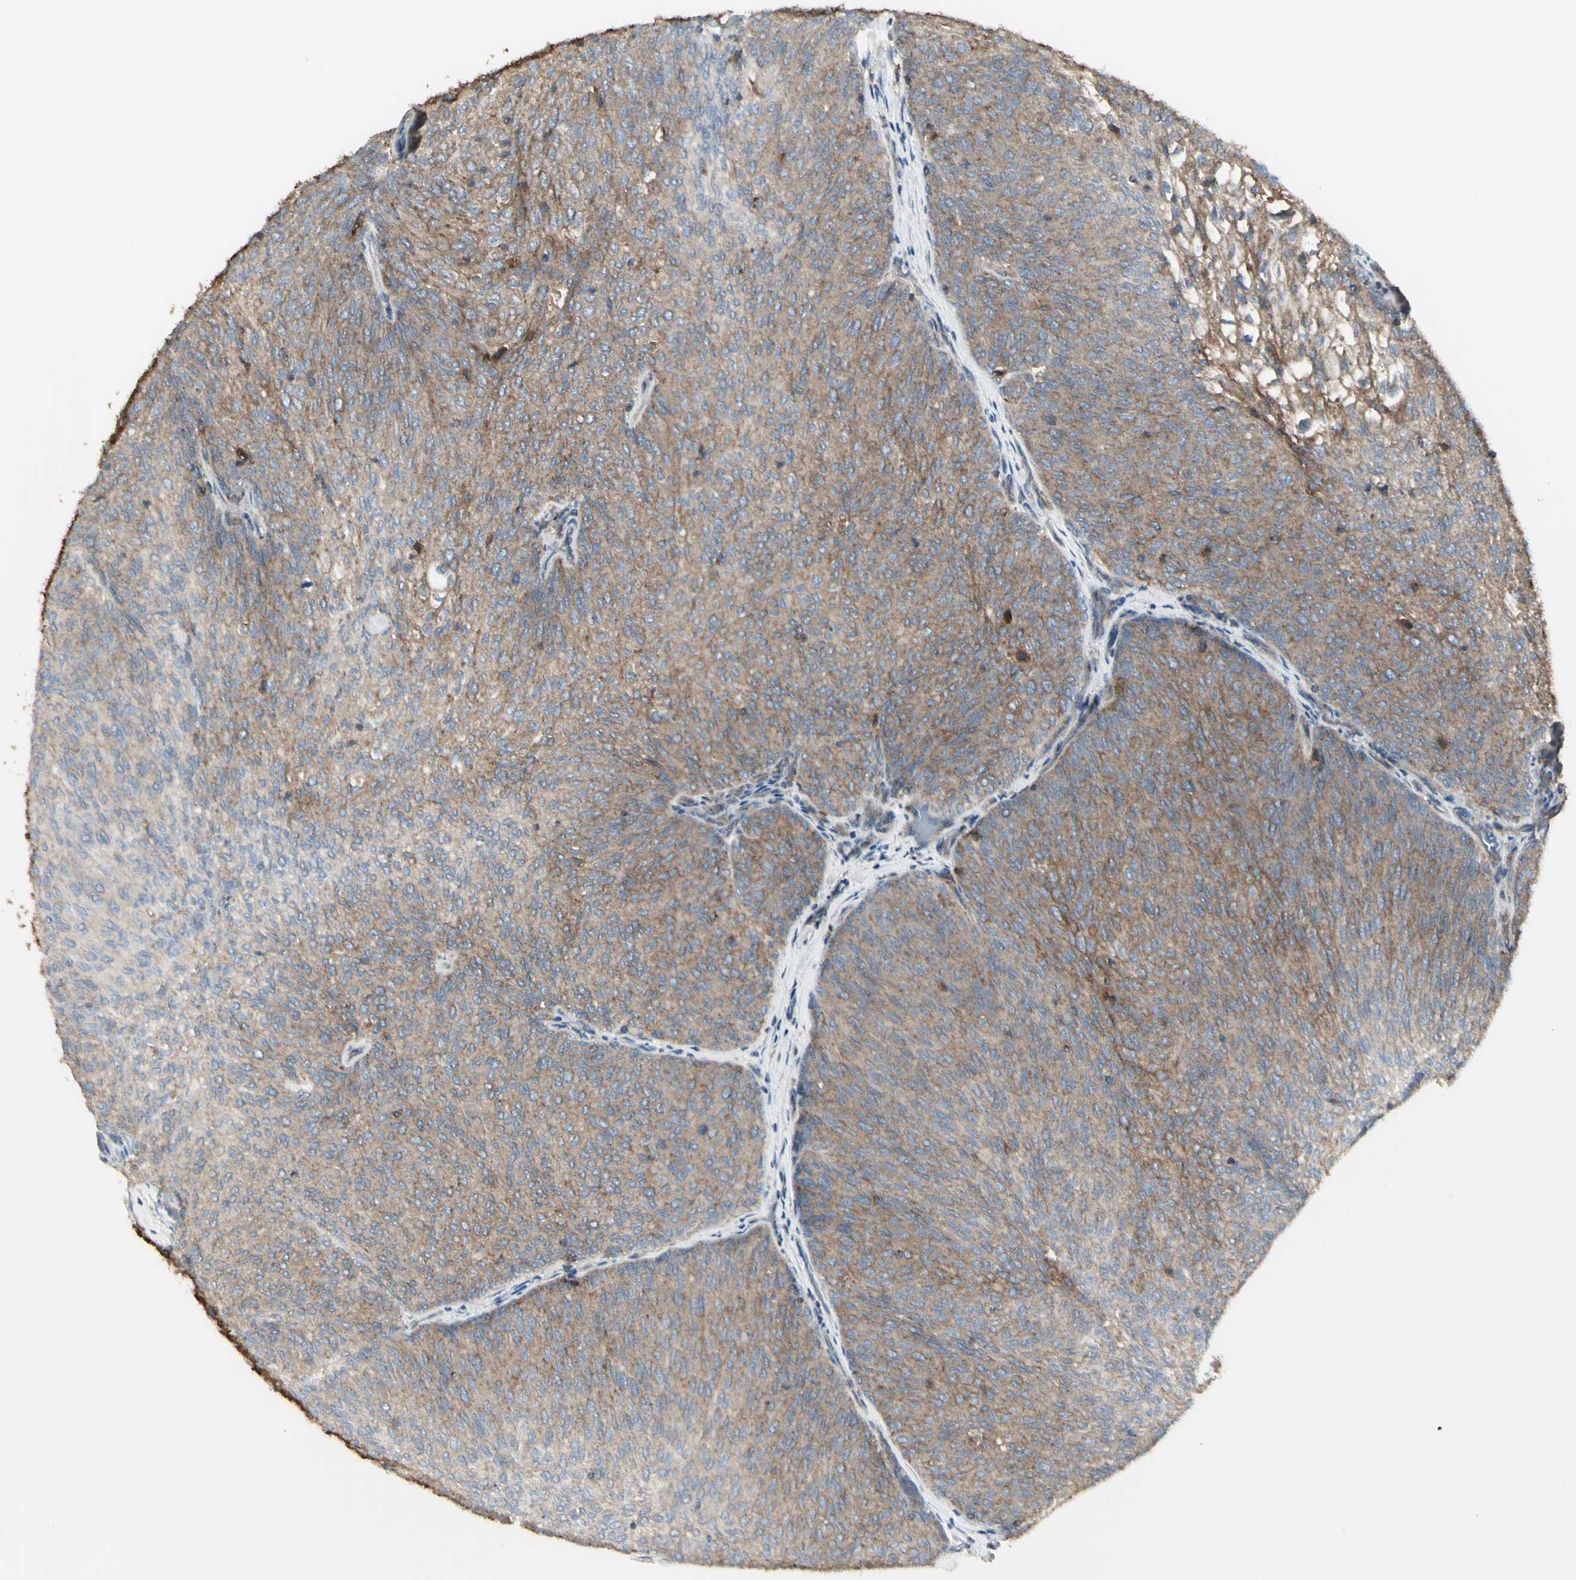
{"staining": {"intensity": "strong", "quantity": ">75%", "location": "cytoplasmic/membranous"}, "tissue": "urothelial cancer", "cell_type": "Tumor cells", "image_type": "cancer", "snomed": [{"axis": "morphology", "description": "Urothelial carcinoma, Low grade"}, {"axis": "topography", "description": "Urinary bladder"}], "caption": "Strong cytoplasmic/membranous protein positivity is identified in approximately >75% of tumor cells in low-grade urothelial carcinoma.", "gene": "NAPA", "patient": {"sex": "female", "age": 79}}